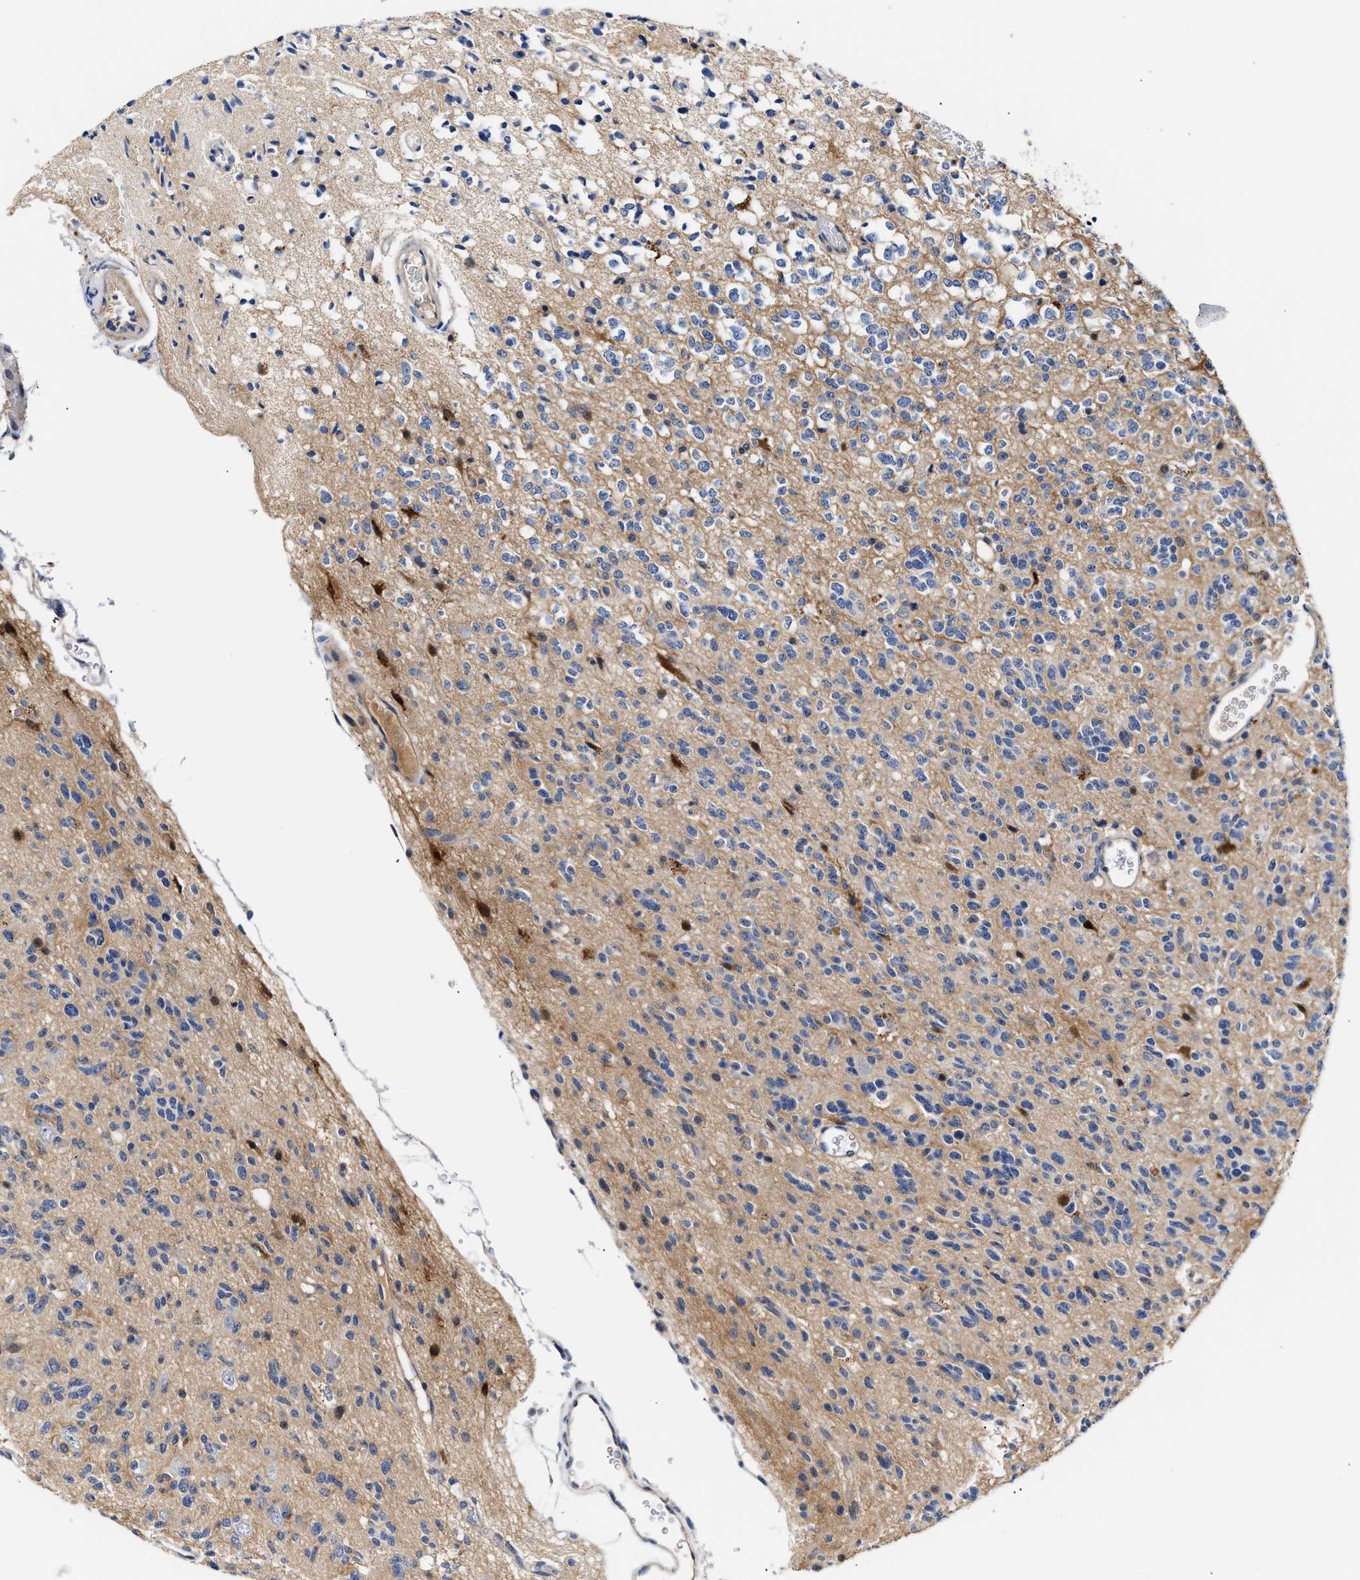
{"staining": {"intensity": "weak", "quantity": "<25%", "location": "cytoplasmic/membranous"}, "tissue": "glioma", "cell_type": "Tumor cells", "image_type": "cancer", "snomed": [{"axis": "morphology", "description": "Glioma, malignant, Low grade"}, {"axis": "topography", "description": "Brain"}], "caption": "Tumor cells are negative for protein expression in human glioma.", "gene": "CCDC146", "patient": {"sex": "male", "age": 38}}